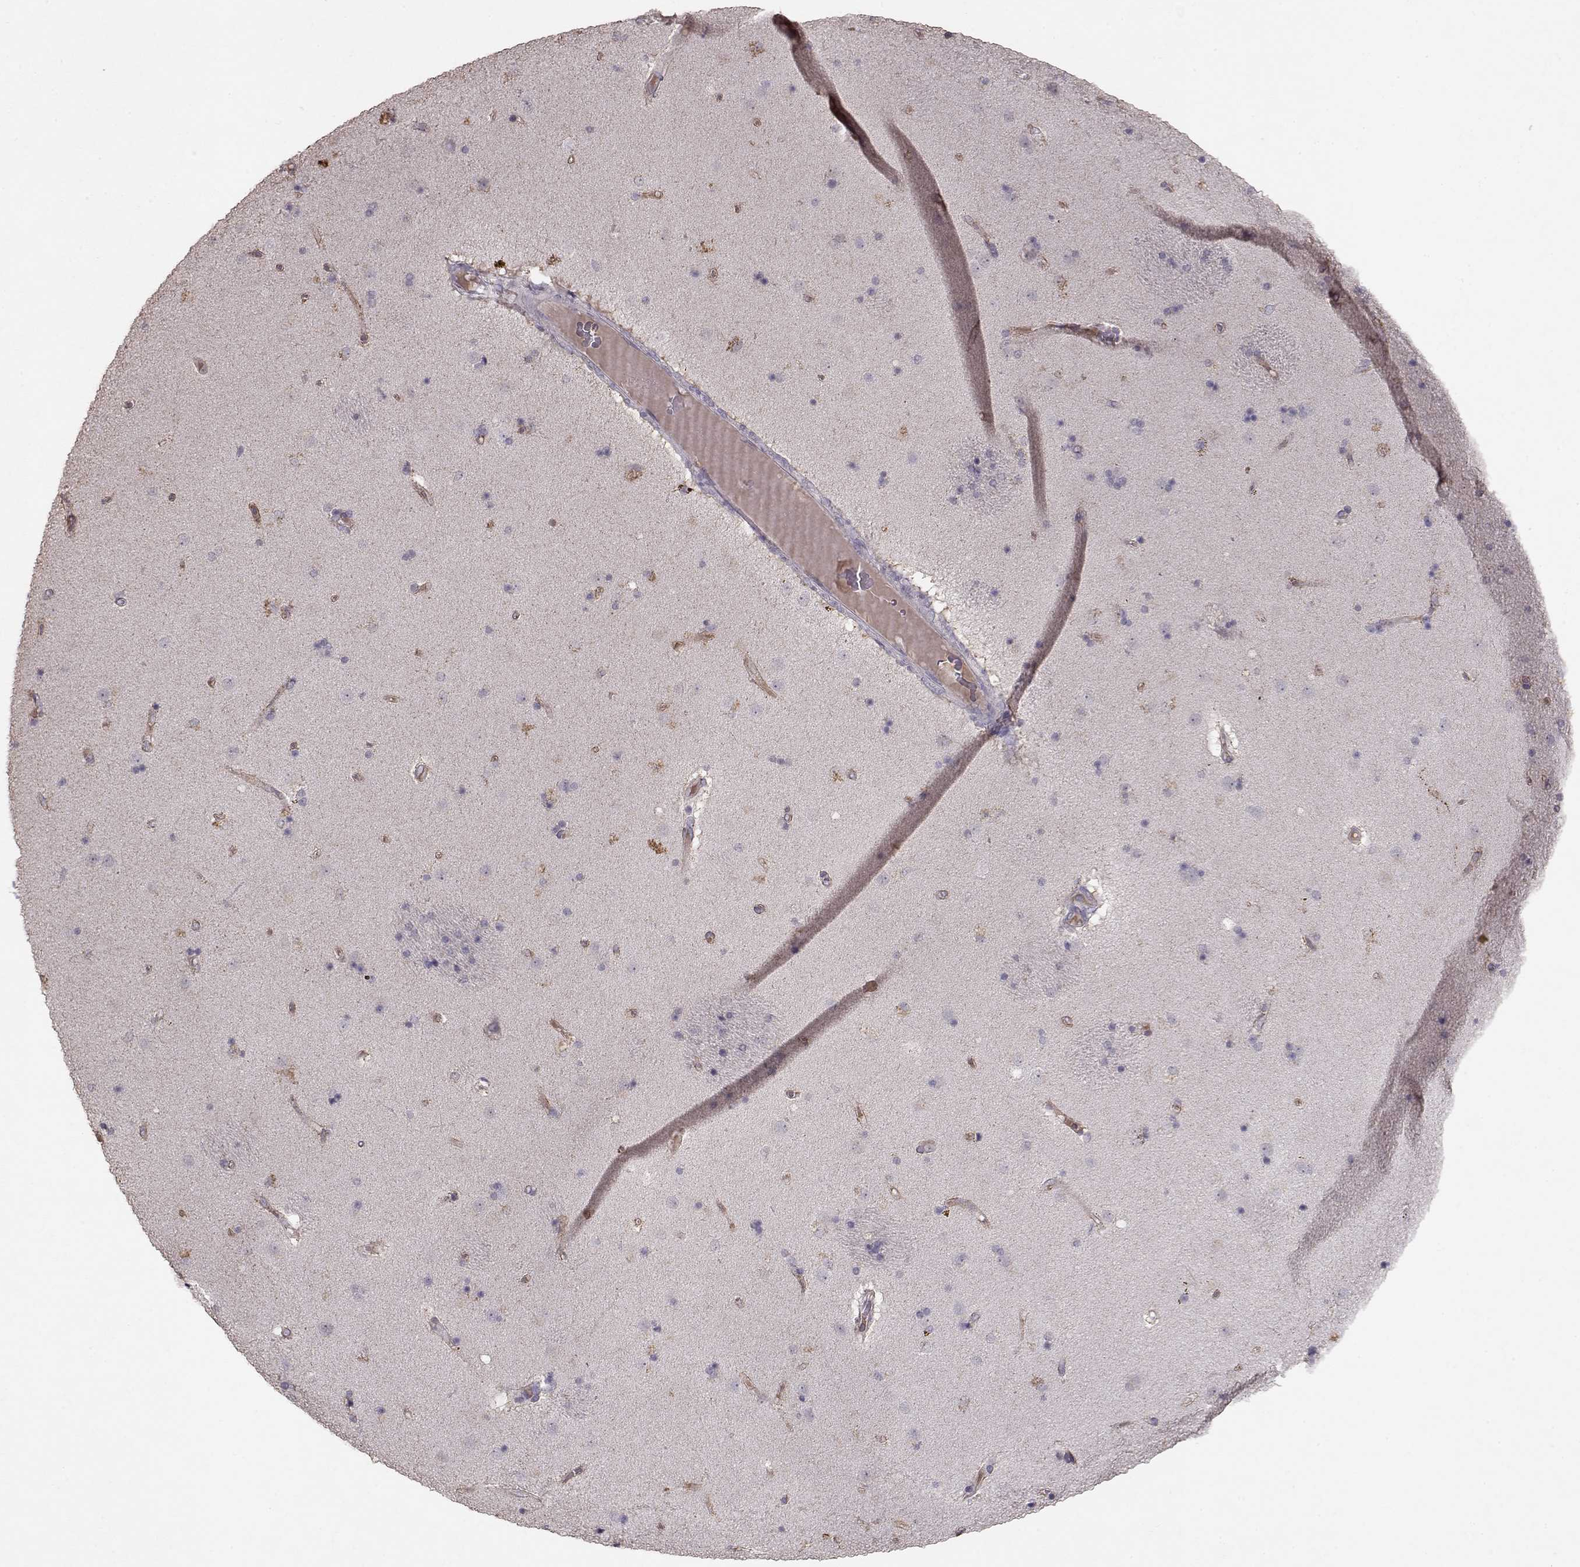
{"staining": {"intensity": "negative", "quantity": "none", "location": "none"}, "tissue": "caudate", "cell_type": "Glial cells", "image_type": "normal", "snomed": [{"axis": "morphology", "description": "Normal tissue, NOS"}, {"axis": "topography", "description": "Lateral ventricle wall"}], "caption": "A high-resolution micrograph shows IHC staining of benign caudate, which shows no significant positivity in glial cells.", "gene": "PMCH", "patient": {"sex": "male", "age": 54}}